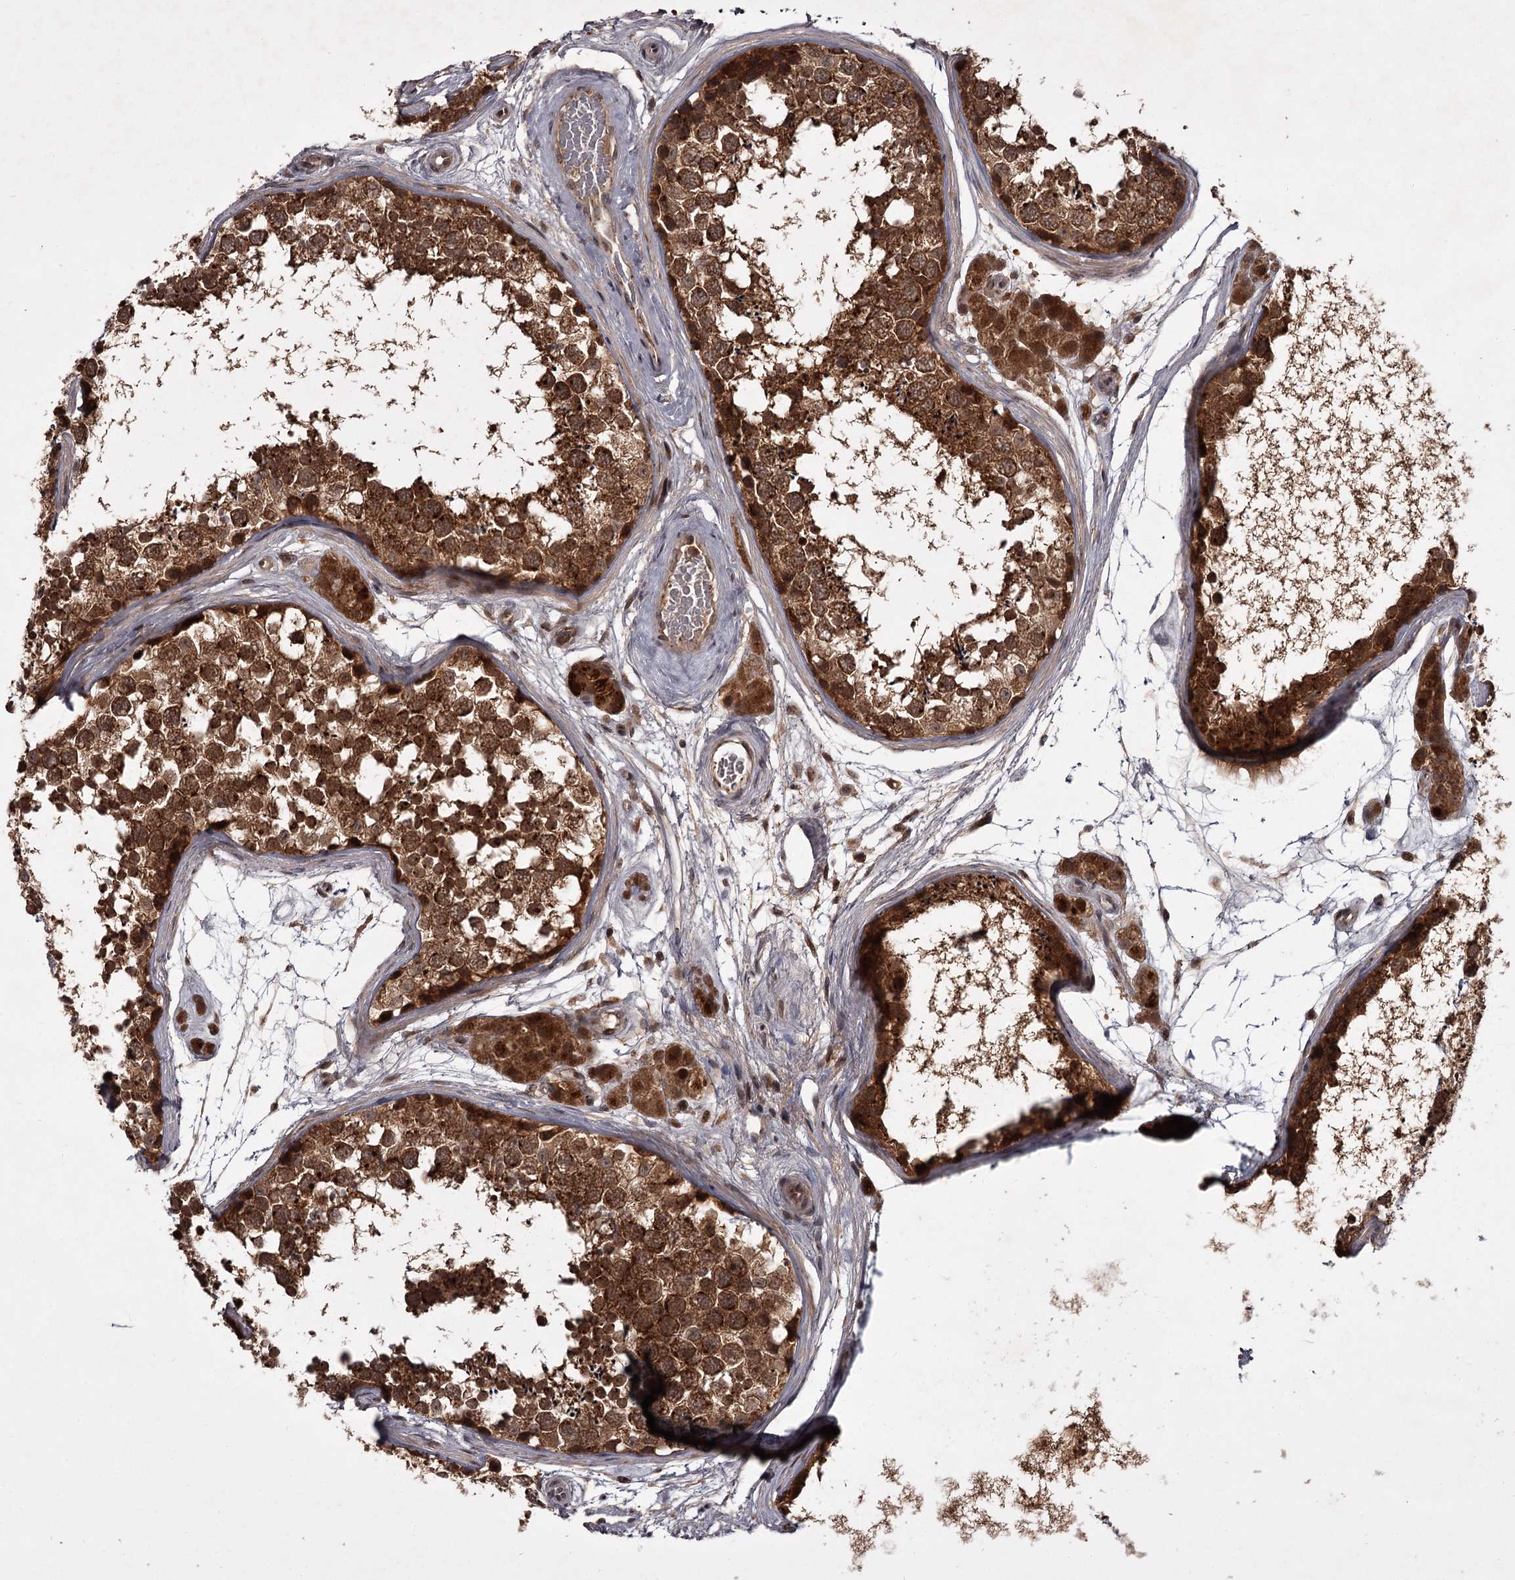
{"staining": {"intensity": "strong", "quantity": ">75%", "location": "cytoplasmic/membranous"}, "tissue": "testis", "cell_type": "Cells in seminiferous ducts", "image_type": "normal", "snomed": [{"axis": "morphology", "description": "Normal tissue, NOS"}, {"axis": "topography", "description": "Testis"}], "caption": "Brown immunohistochemical staining in normal testis exhibits strong cytoplasmic/membranous staining in about >75% of cells in seminiferous ducts. The protein of interest is stained brown, and the nuclei are stained in blue (DAB (3,3'-diaminobenzidine) IHC with brightfield microscopy, high magnification).", "gene": "TBC1D23", "patient": {"sex": "male", "age": 56}}